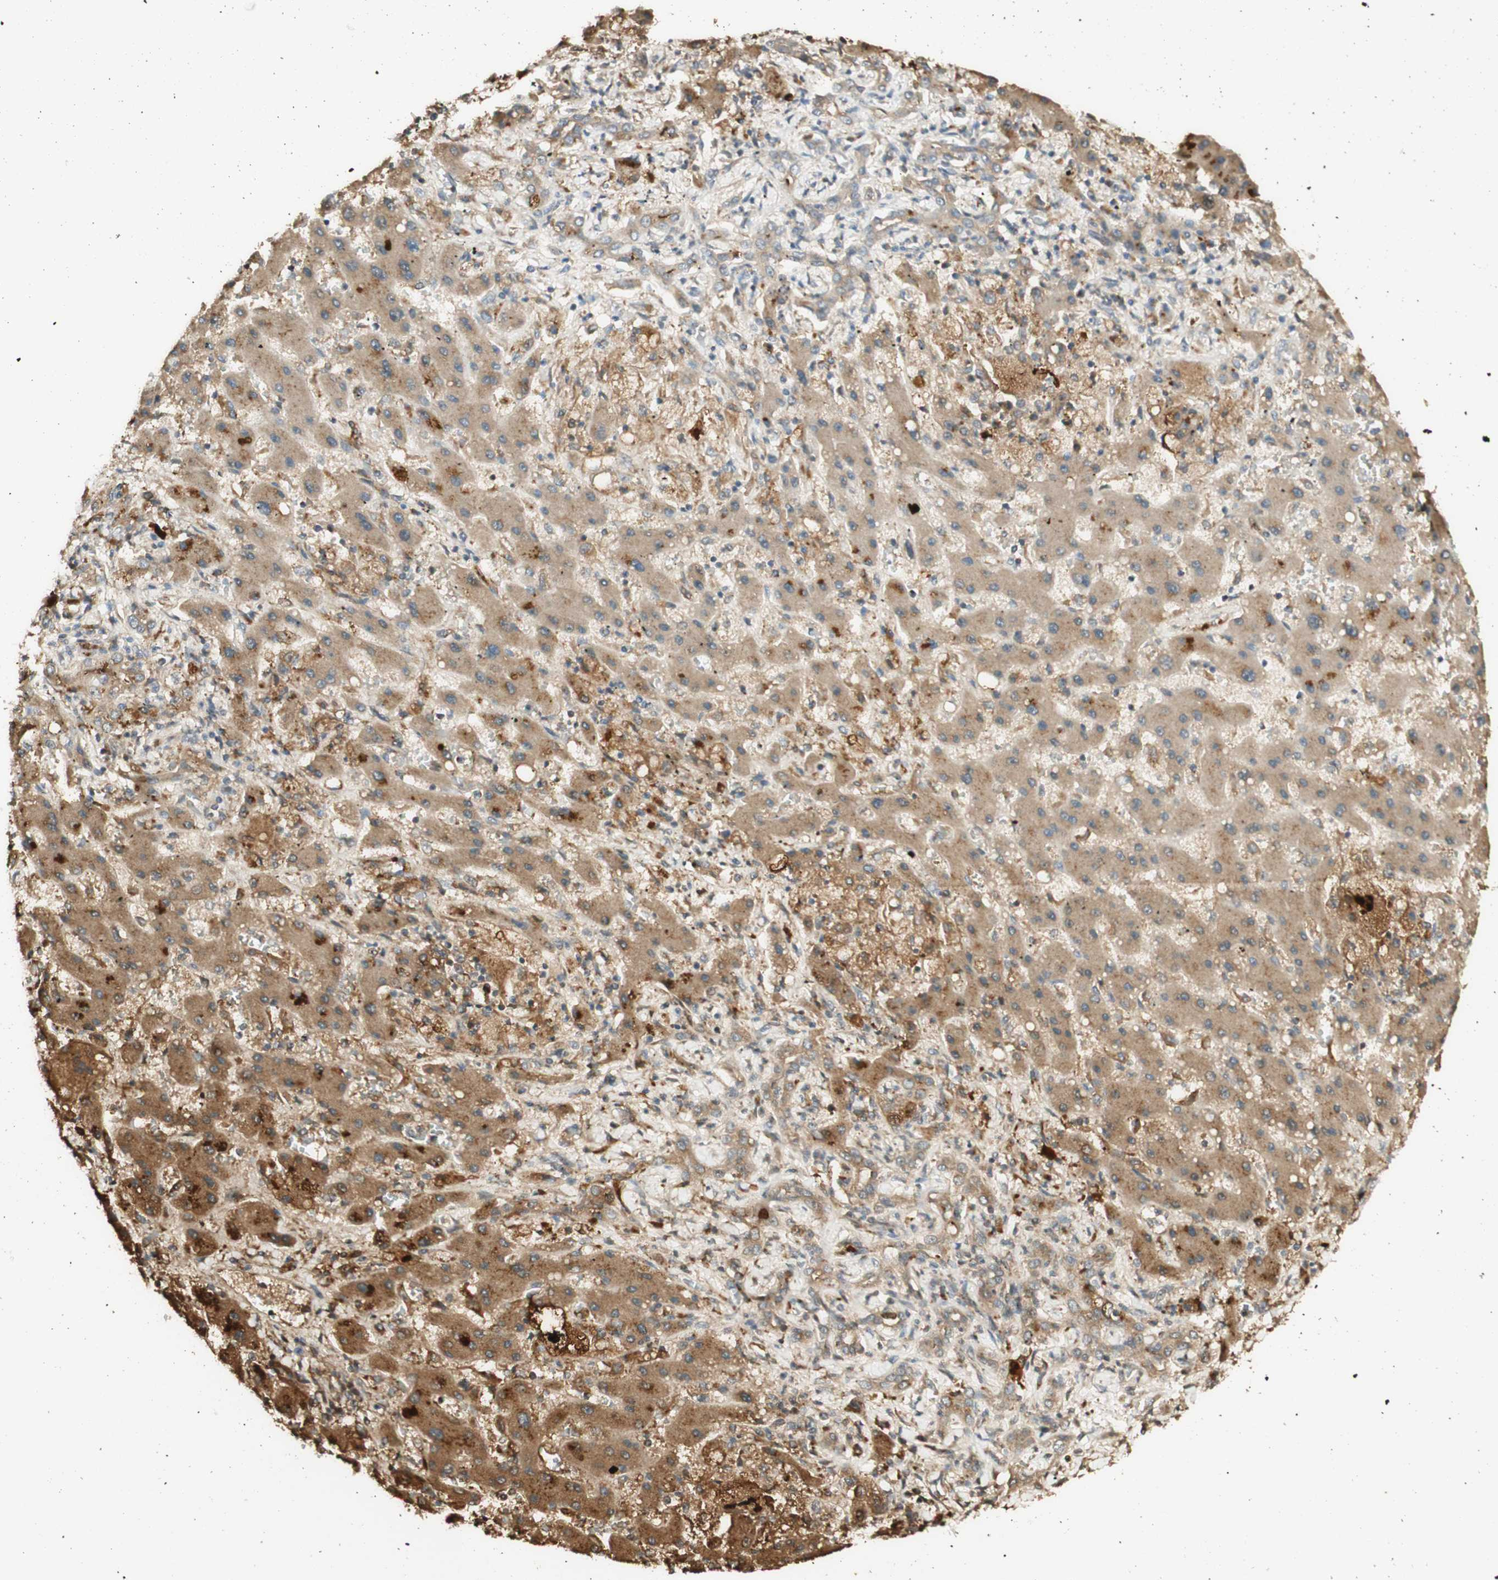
{"staining": {"intensity": "moderate", "quantity": ">75%", "location": "cytoplasmic/membranous"}, "tissue": "liver cancer", "cell_type": "Tumor cells", "image_type": "cancer", "snomed": [{"axis": "morphology", "description": "Cholangiocarcinoma"}, {"axis": "topography", "description": "Liver"}], "caption": "The photomicrograph exhibits staining of liver cancer, revealing moderate cytoplasmic/membranous protein expression (brown color) within tumor cells. (Stains: DAB in brown, nuclei in blue, Microscopy: brightfield microscopy at high magnification).", "gene": "AGER", "patient": {"sex": "male", "age": 50}}